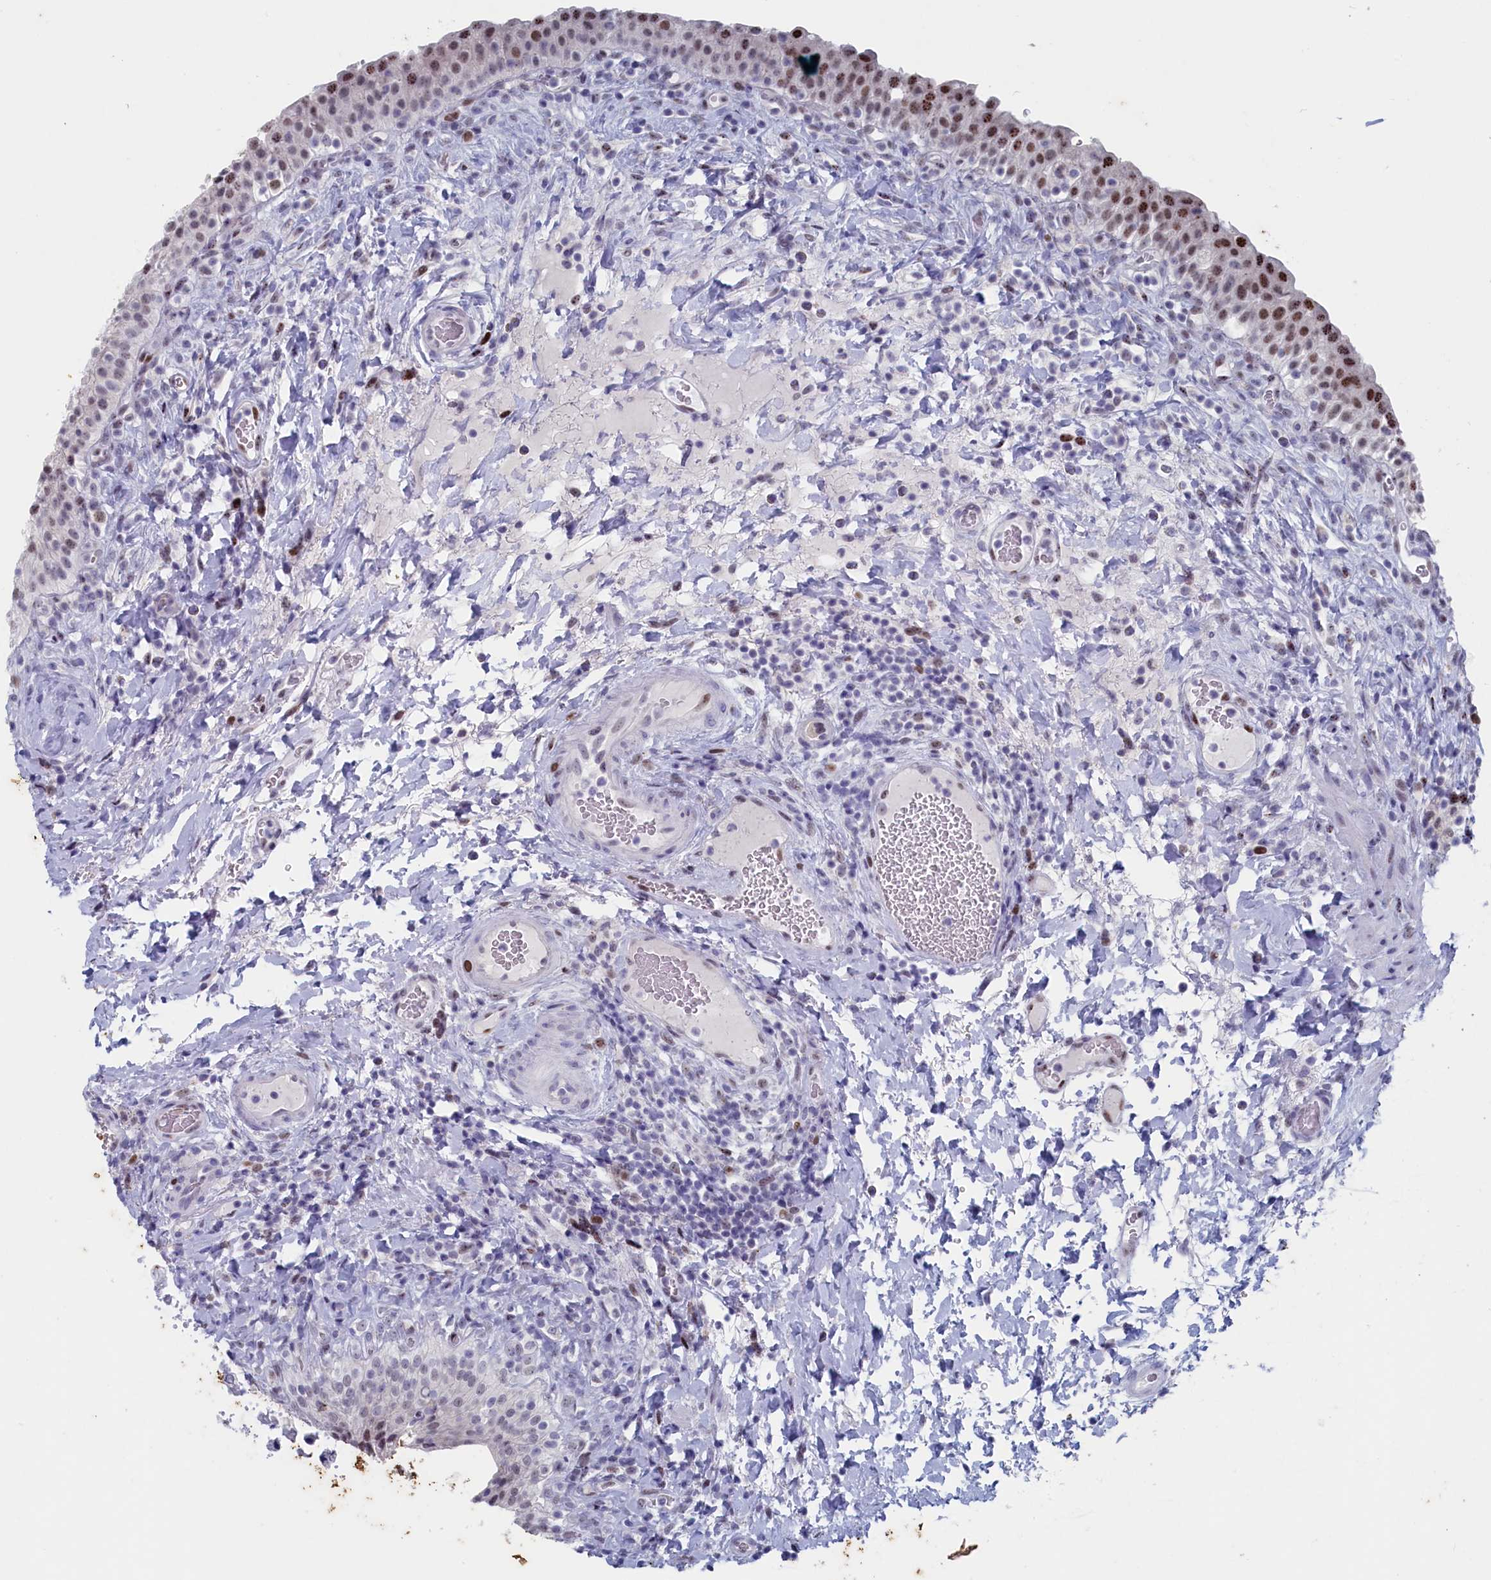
{"staining": {"intensity": "moderate", "quantity": "25%-75%", "location": "nuclear"}, "tissue": "urinary bladder", "cell_type": "Urothelial cells", "image_type": "normal", "snomed": [{"axis": "morphology", "description": "Normal tissue, NOS"}, {"axis": "morphology", "description": "Inflammation, NOS"}, {"axis": "topography", "description": "Urinary bladder"}], "caption": "Immunohistochemistry (DAB) staining of benign human urinary bladder reveals moderate nuclear protein staining in about 25%-75% of urothelial cells.", "gene": "WDR76", "patient": {"sex": "male", "age": 64}}